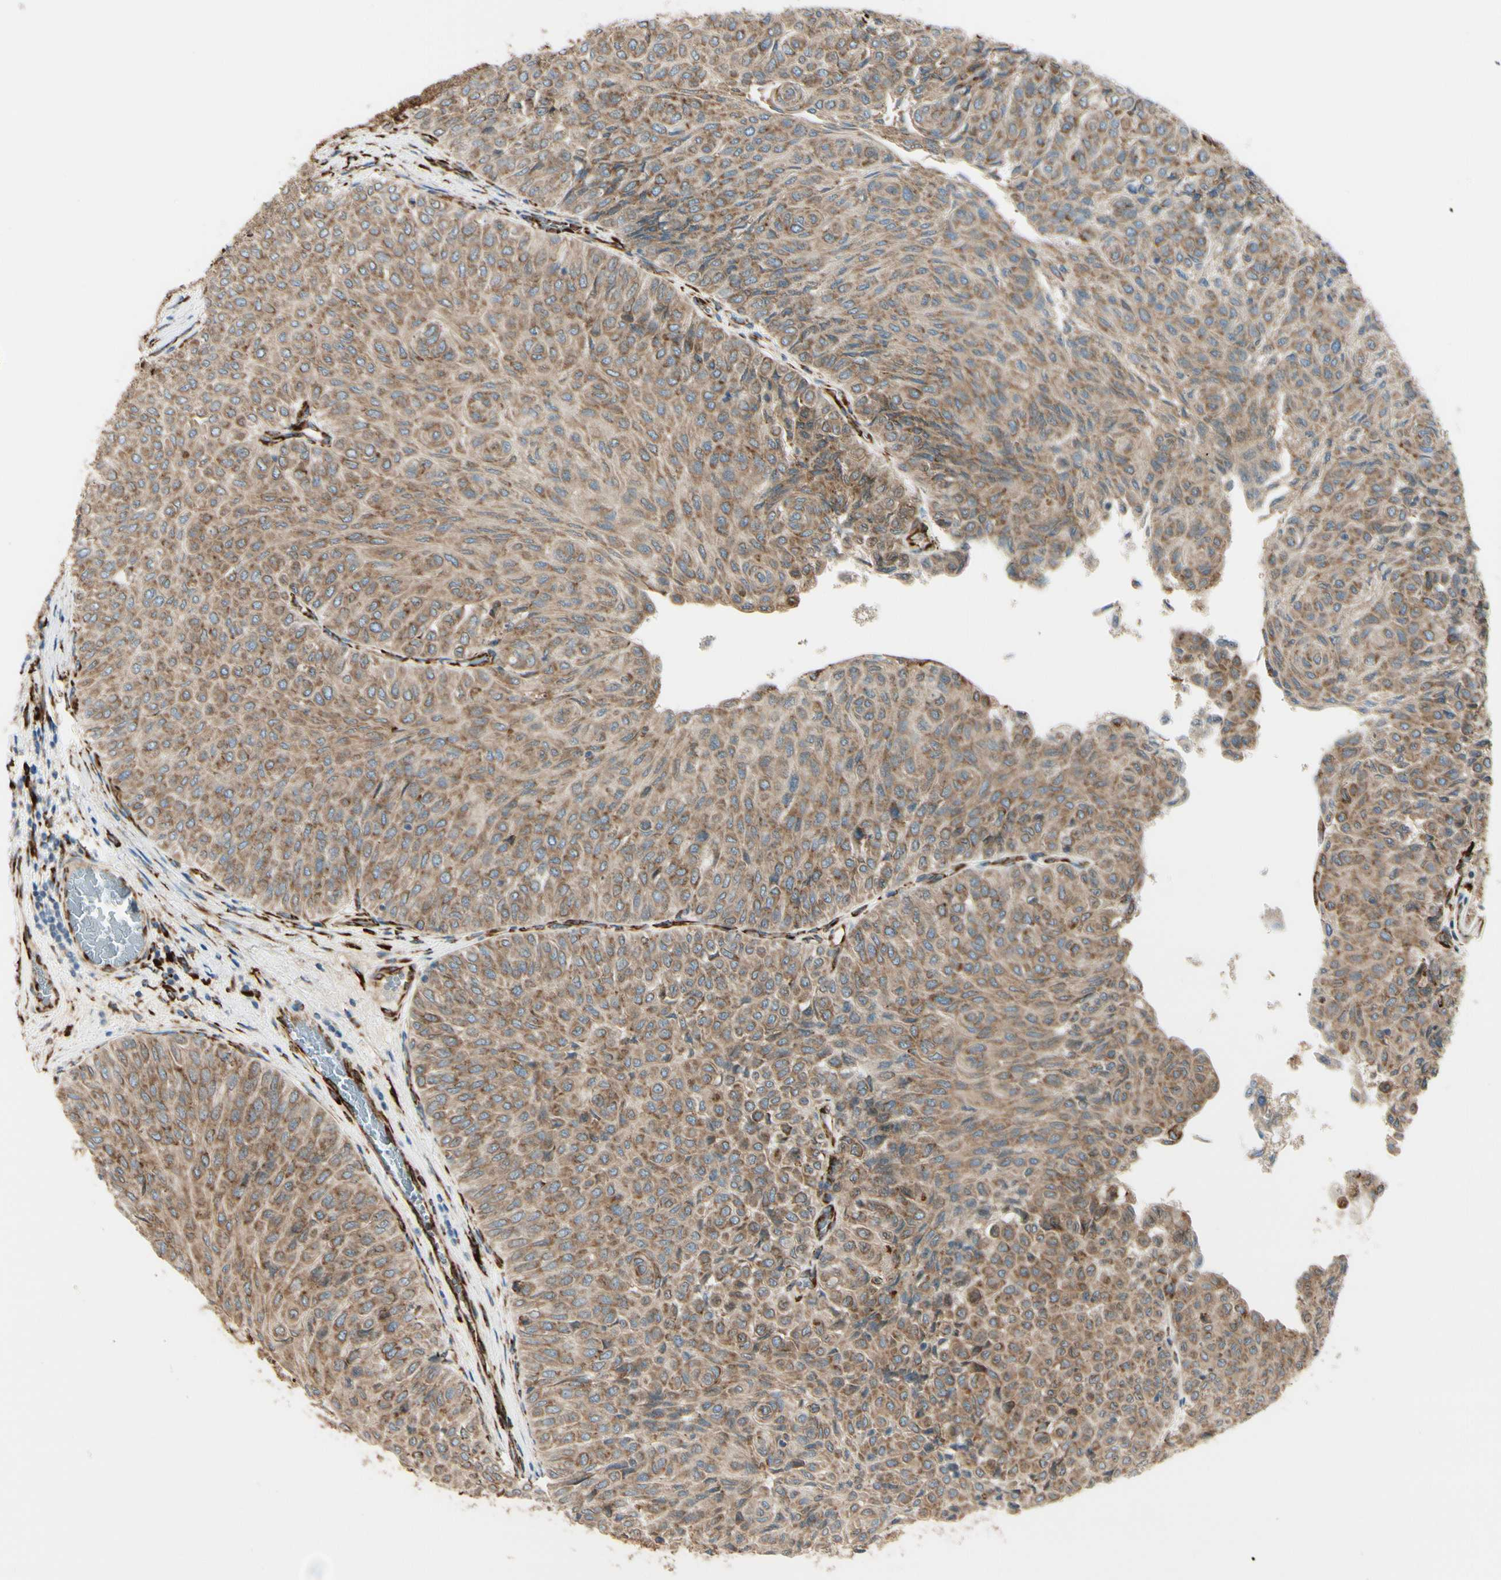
{"staining": {"intensity": "moderate", "quantity": ">75%", "location": "cytoplasmic/membranous"}, "tissue": "urothelial cancer", "cell_type": "Tumor cells", "image_type": "cancer", "snomed": [{"axis": "morphology", "description": "Urothelial carcinoma, Low grade"}, {"axis": "topography", "description": "Urinary bladder"}], "caption": "Protein expression analysis of urothelial cancer exhibits moderate cytoplasmic/membranous expression in approximately >75% of tumor cells. Using DAB (brown) and hematoxylin (blue) stains, captured at high magnification using brightfield microscopy.", "gene": "RRBP1", "patient": {"sex": "male", "age": 78}}